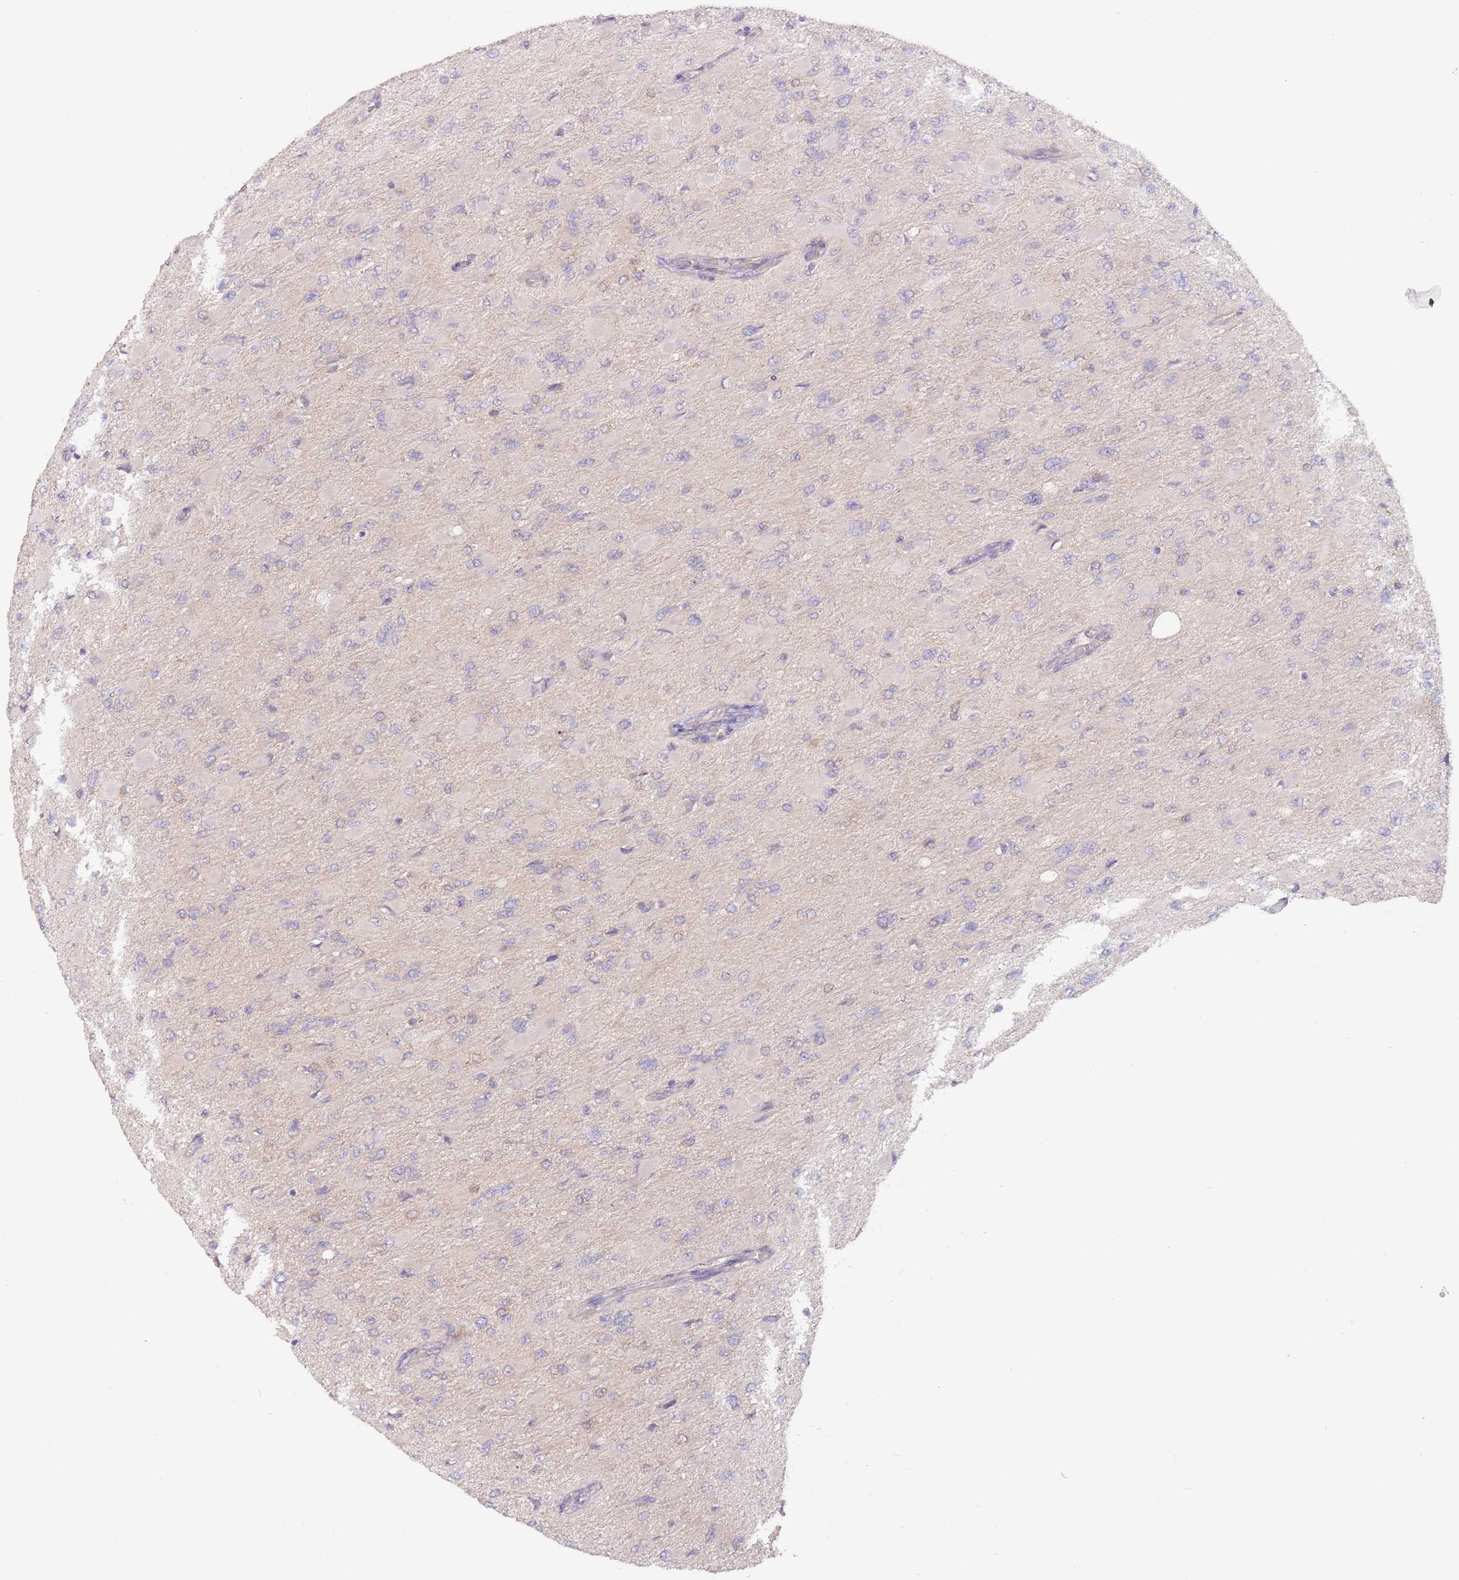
{"staining": {"intensity": "negative", "quantity": "none", "location": "none"}, "tissue": "glioma", "cell_type": "Tumor cells", "image_type": "cancer", "snomed": [{"axis": "morphology", "description": "Glioma, malignant, High grade"}, {"axis": "topography", "description": "Cerebral cortex"}], "caption": "High power microscopy micrograph of an immunohistochemistry histopathology image of glioma, revealing no significant positivity in tumor cells.", "gene": "SAV1", "patient": {"sex": "female", "age": 36}}